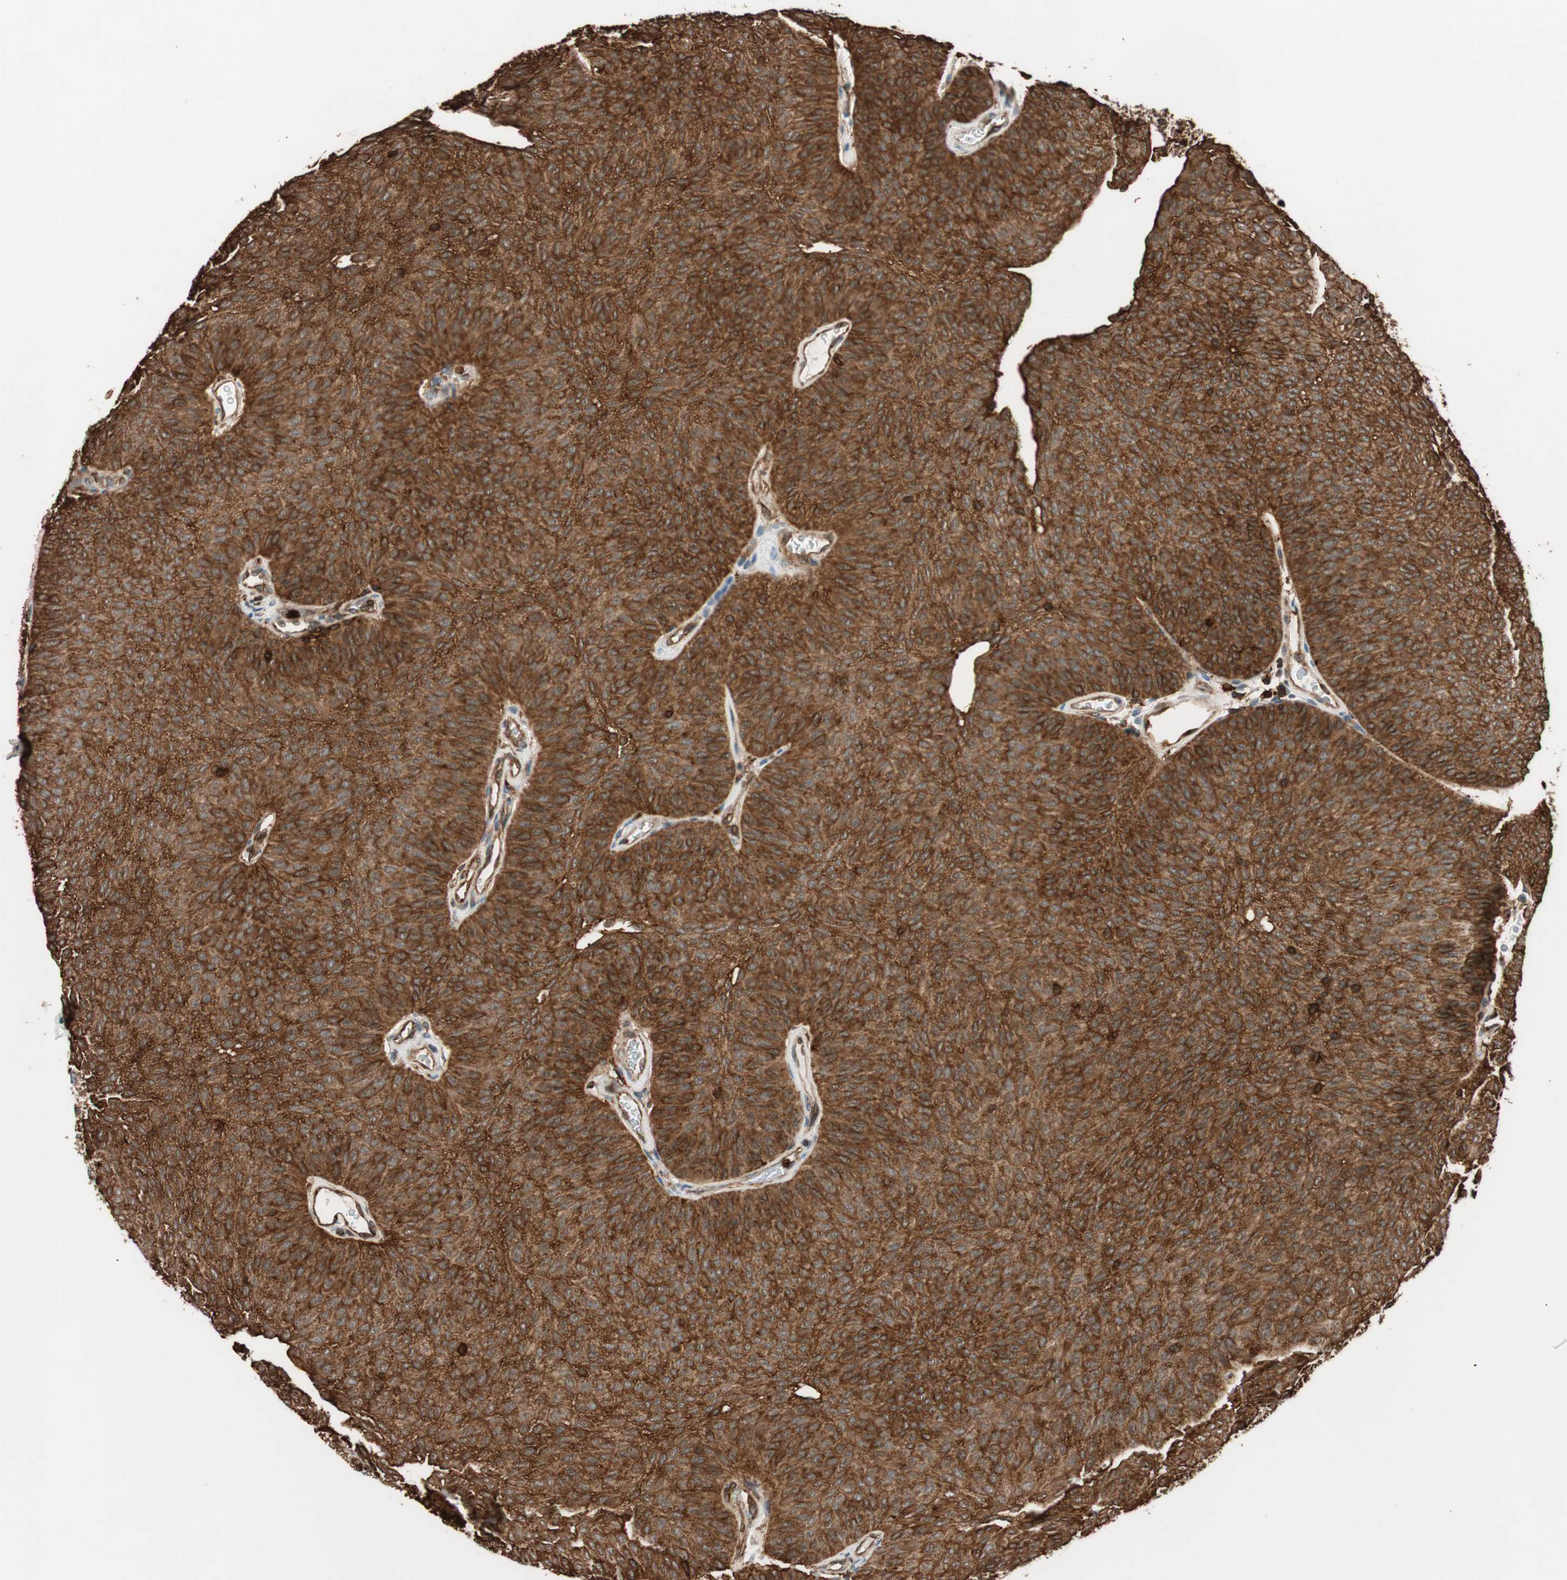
{"staining": {"intensity": "strong", "quantity": ">75%", "location": "cytoplasmic/membranous"}, "tissue": "urothelial cancer", "cell_type": "Tumor cells", "image_type": "cancer", "snomed": [{"axis": "morphology", "description": "Urothelial carcinoma, Low grade"}, {"axis": "topography", "description": "Urinary bladder"}], "caption": "Urothelial carcinoma (low-grade) stained for a protein (brown) shows strong cytoplasmic/membranous positive positivity in about >75% of tumor cells.", "gene": "VASP", "patient": {"sex": "female", "age": 60}}